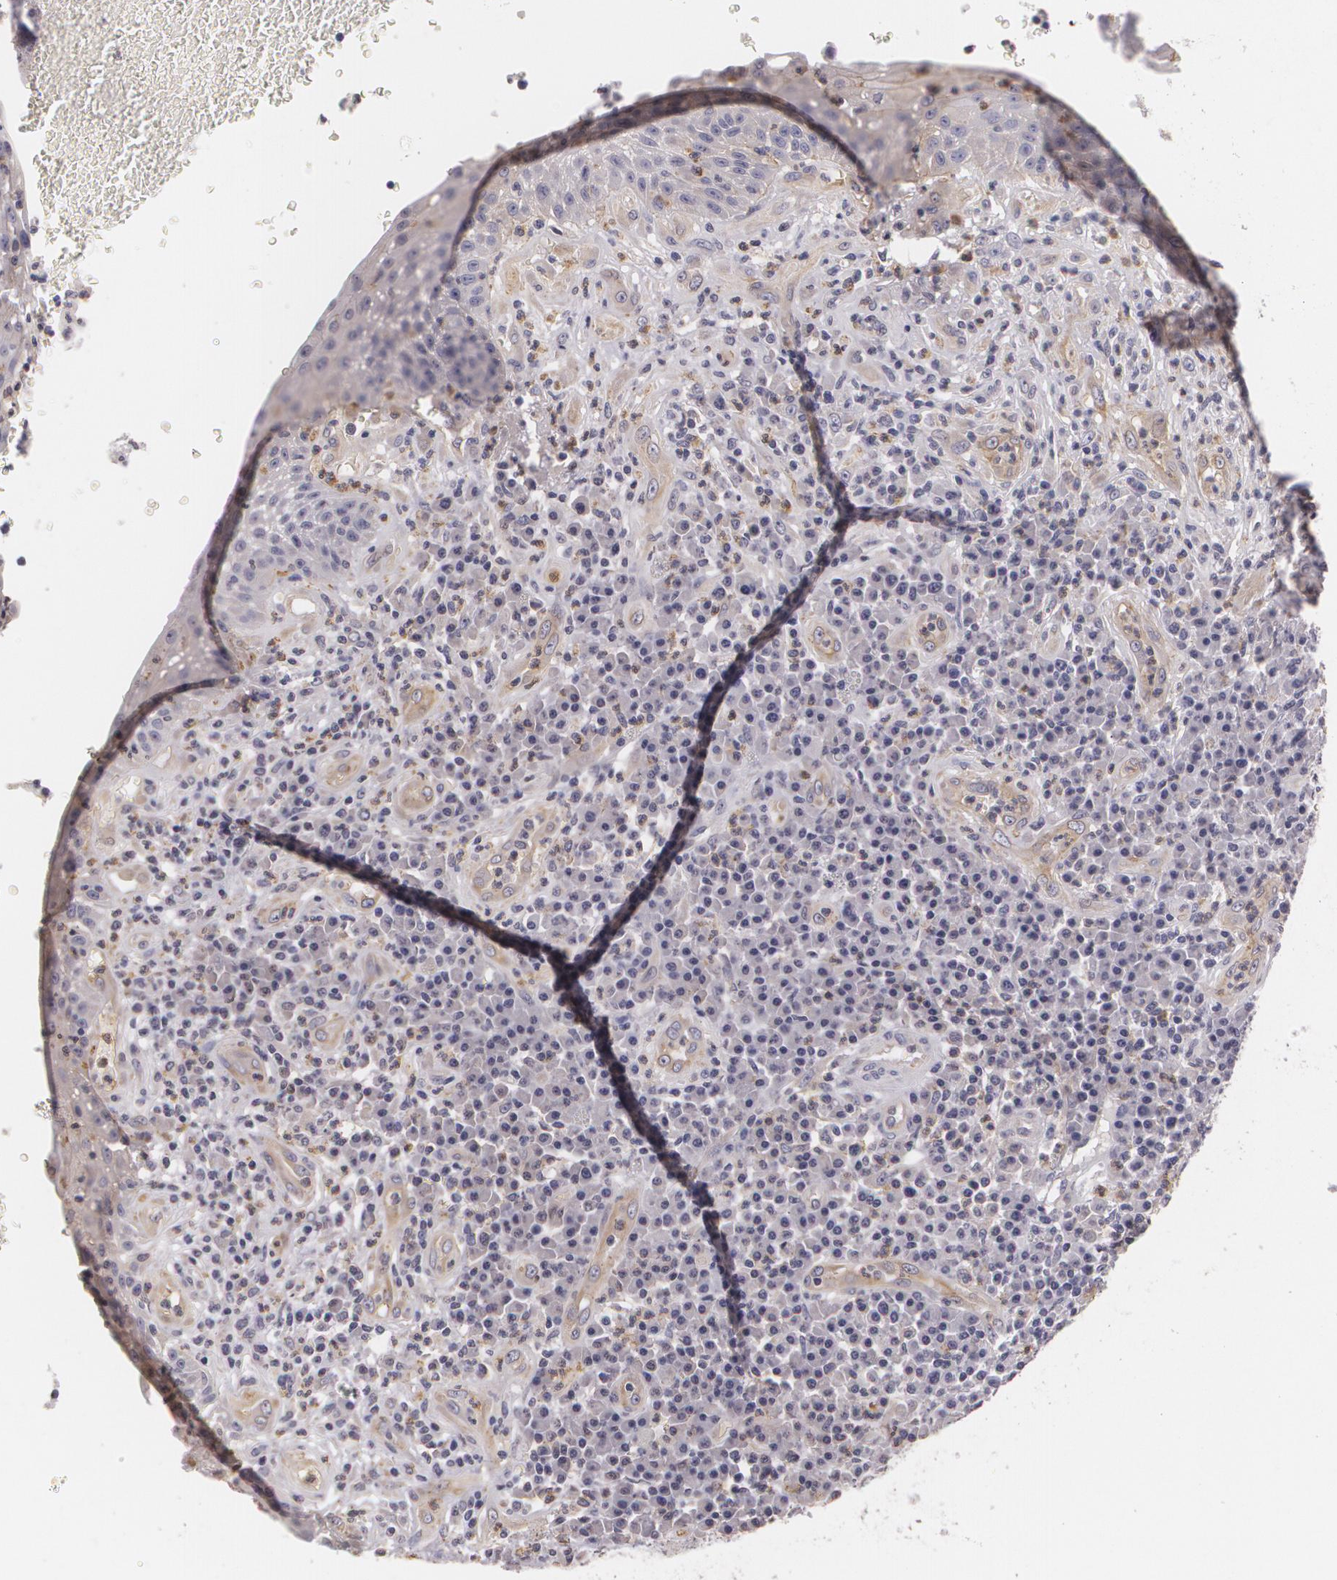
{"staining": {"intensity": "weak", "quantity": "<25%", "location": "cytoplasmic/membranous"}, "tissue": "tonsil", "cell_type": "Germinal center cells", "image_type": "normal", "snomed": [{"axis": "morphology", "description": "Normal tissue, NOS"}, {"axis": "topography", "description": "Tonsil"}], "caption": "This photomicrograph is of benign tonsil stained with IHC to label a protein in brown with the nuclei are counter-stained blue. There is no staining in germinal center cells. Nuclei are stained in blue.", "gene": "KCNA4", "patient": {"sex": "female", "age": 40}}